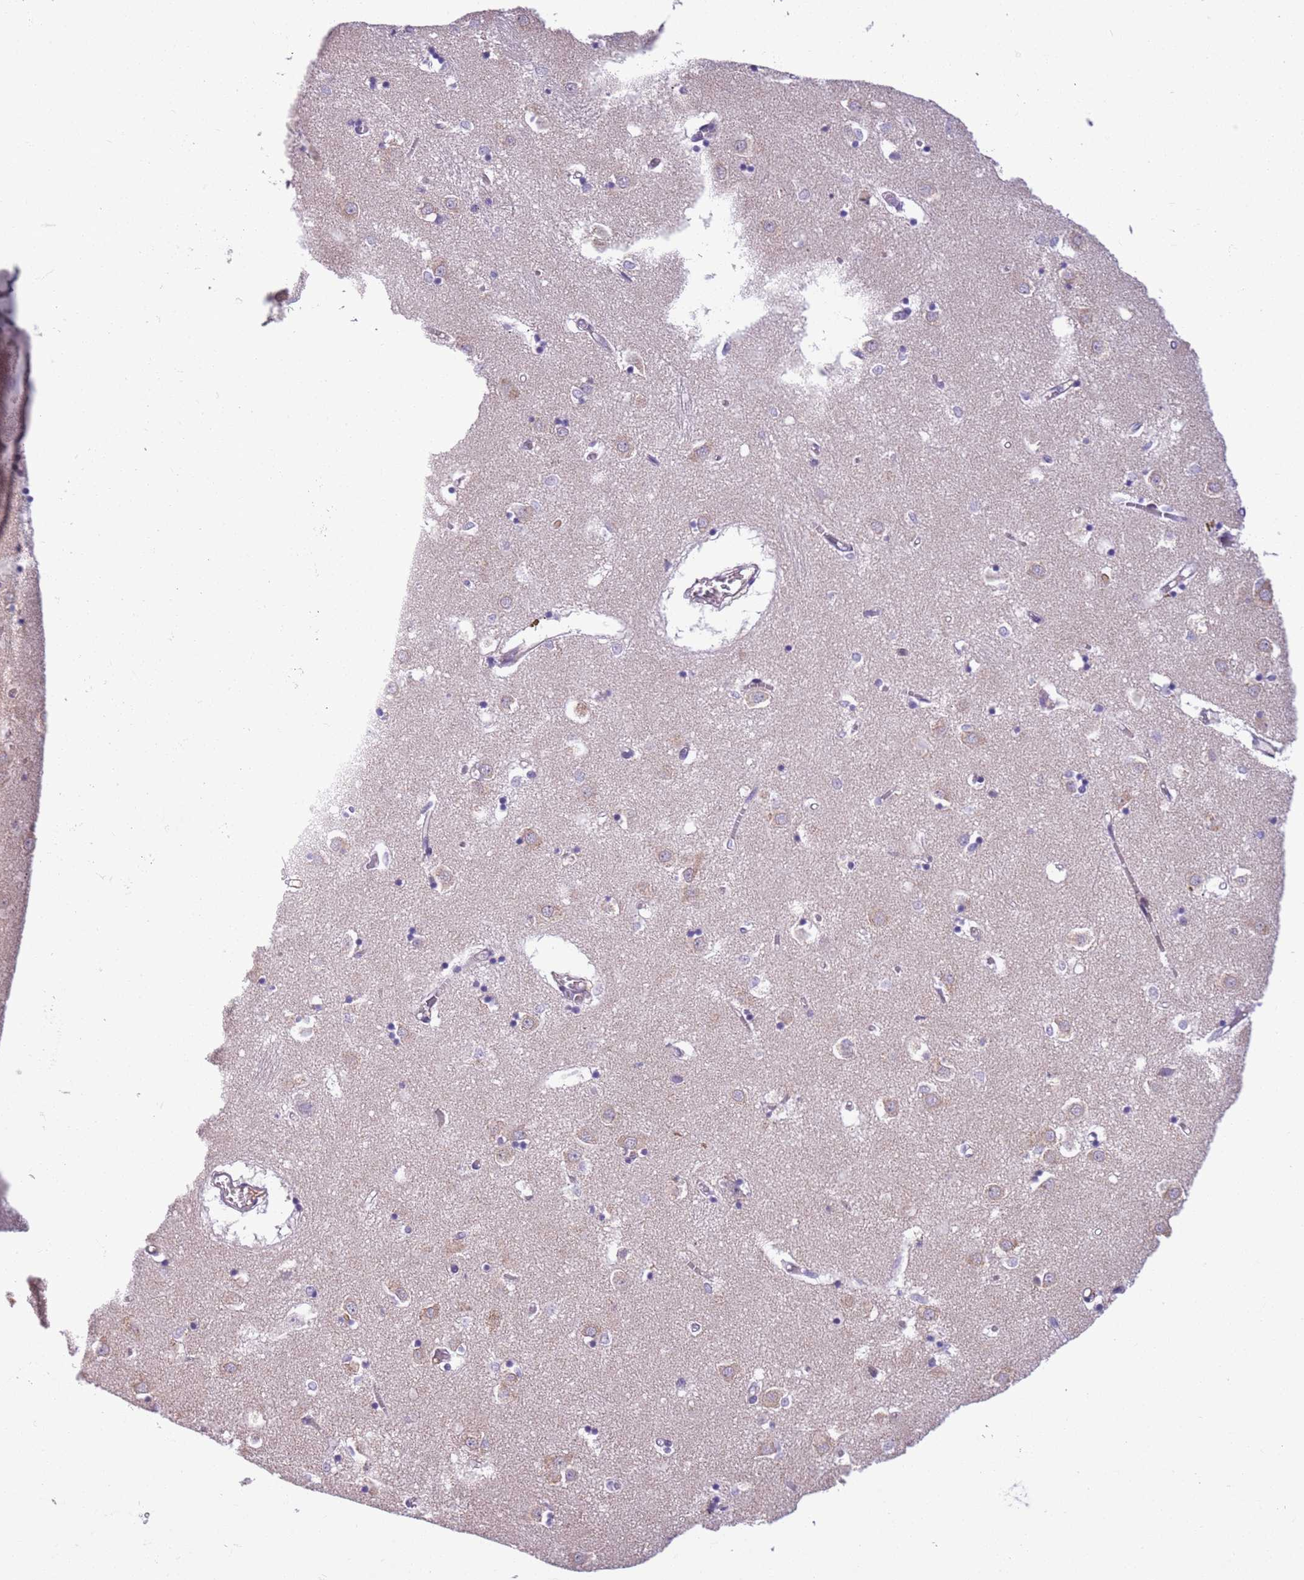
{"staining": {"intensity": "negative", "quantity": "none", "location": "none"}, "tissue": "caudate", "cell_type": "Glial cells", "image_type": "normal", "snomed": [{"axis": "morphology", "description": "Normal tissue, NOS"}, {"axis": "topography", "description": "Lateral ventricle wall"}], "caption": "Immunohistochemistry (IHC) of unremarkable human caudate demonstrates no positivity in glial cells.", "gene": "JAML", "patient": {"sex": "male", "age": 70}}